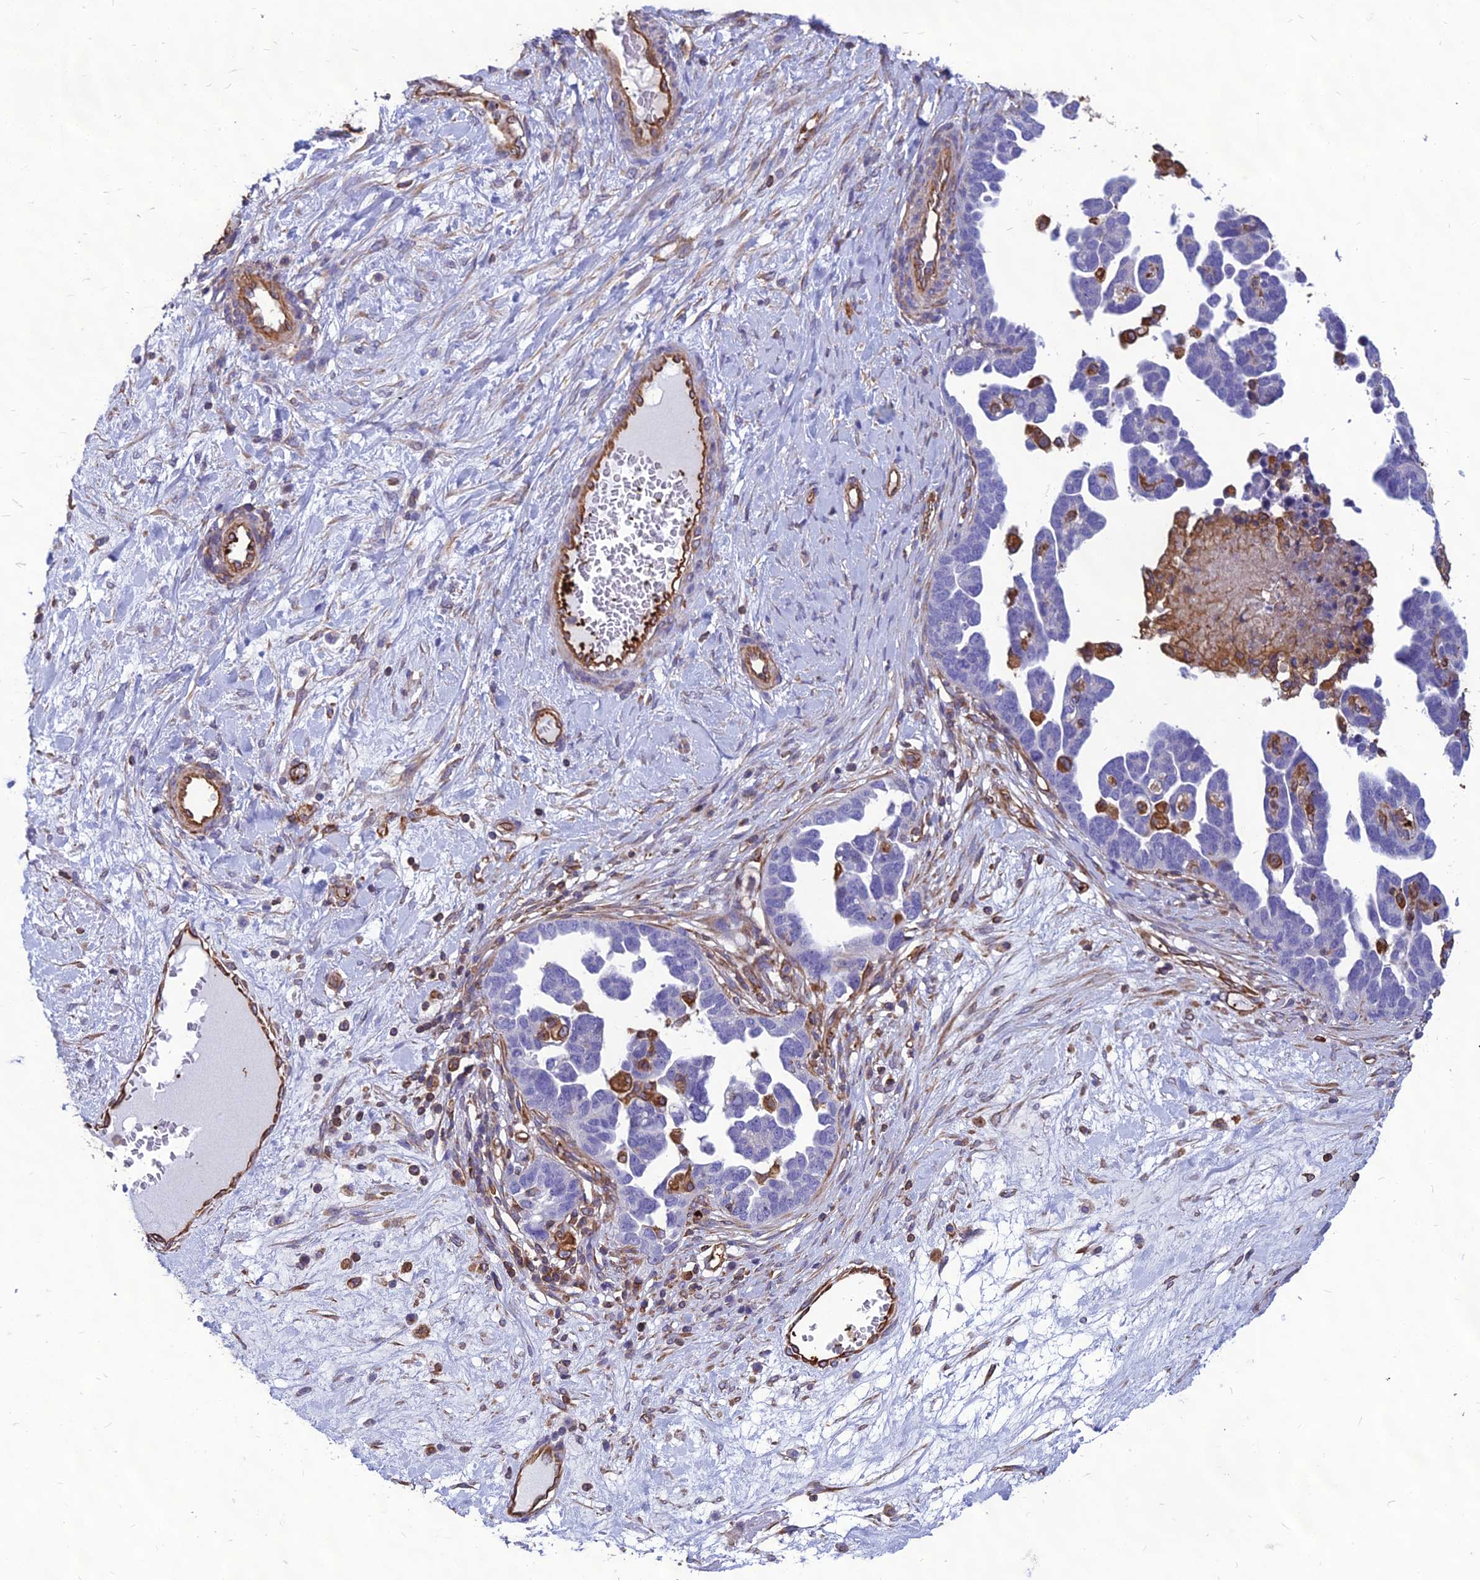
{"staining": {"intensity": "negative", "quantity": "none", "location": "none"}, "tissue": "ovarian cancer", "cell_type": "Tumor cells", "image_type": "cancer", "snomed": [{"axis": "morphology", "description": "Cystadenocarcinoma, serous, NOS"}, {"axis": "topography", "description": "Ovary"}], "caption": "Tumor cells are negative for protein expression in human ovarian cancer (serous cystadenocarcinoma).", "gene": "PSMD11", "patient": {"sex": "female", "age": 54}}